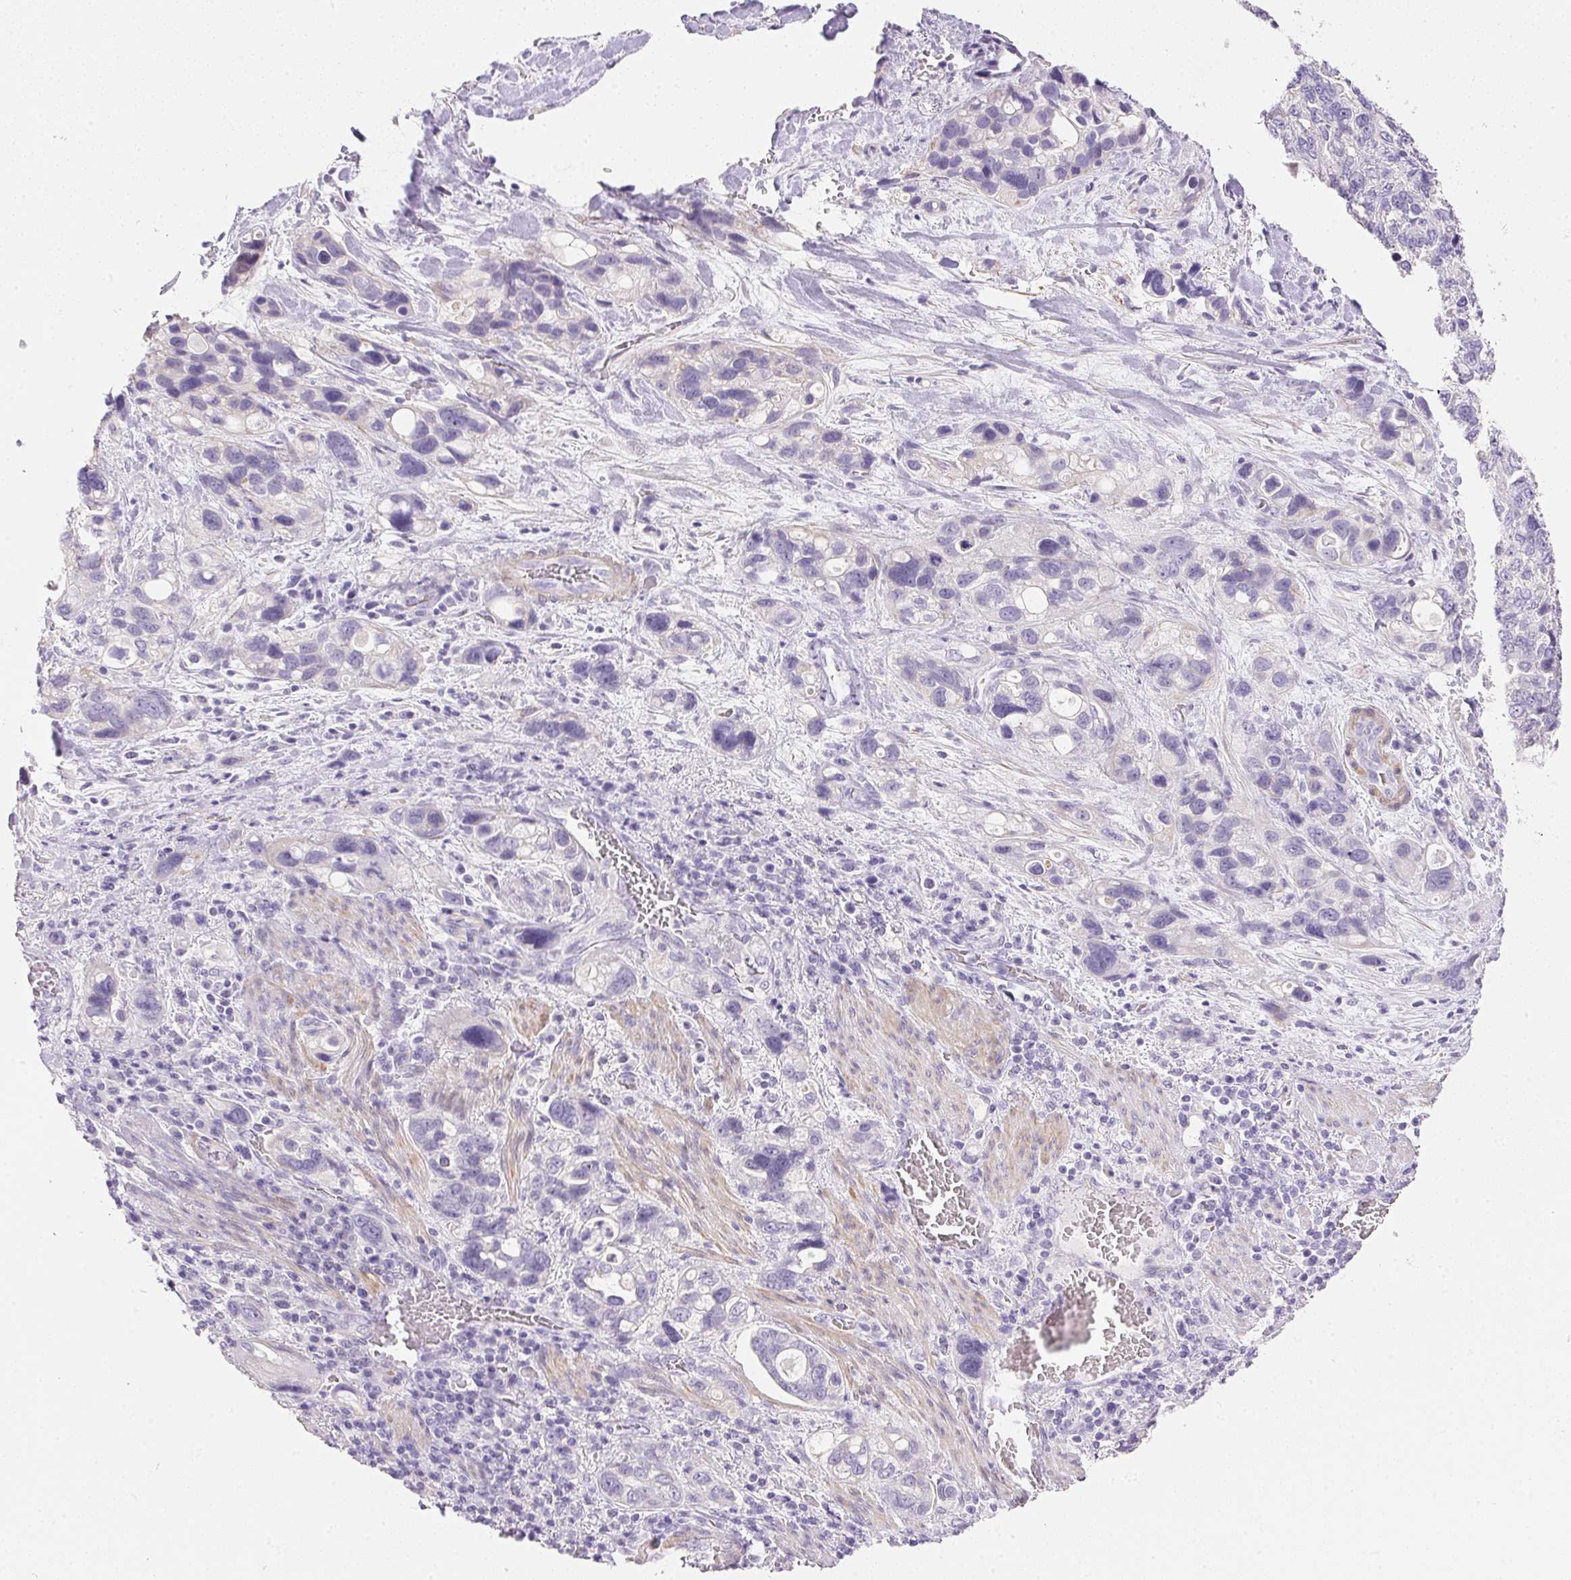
{"staining": {"intensity": "negative", "quantity": "none", "location": "none"}, "tissue": "stomach cancer", "cell_type": "Tumor cells", "image_type": "cancer", "snomed": [{"axis": "morphology", "description": "Adenocarcinoma, NOS"}, {"axis": "topography", "description": "Stomach, upper"}], "caption": "Protein analysis of stomach cancer demonstrates no significant staining in tumor cells.", "gene": "KCNE2", "patient": {"sex": "female", "age": 81}}